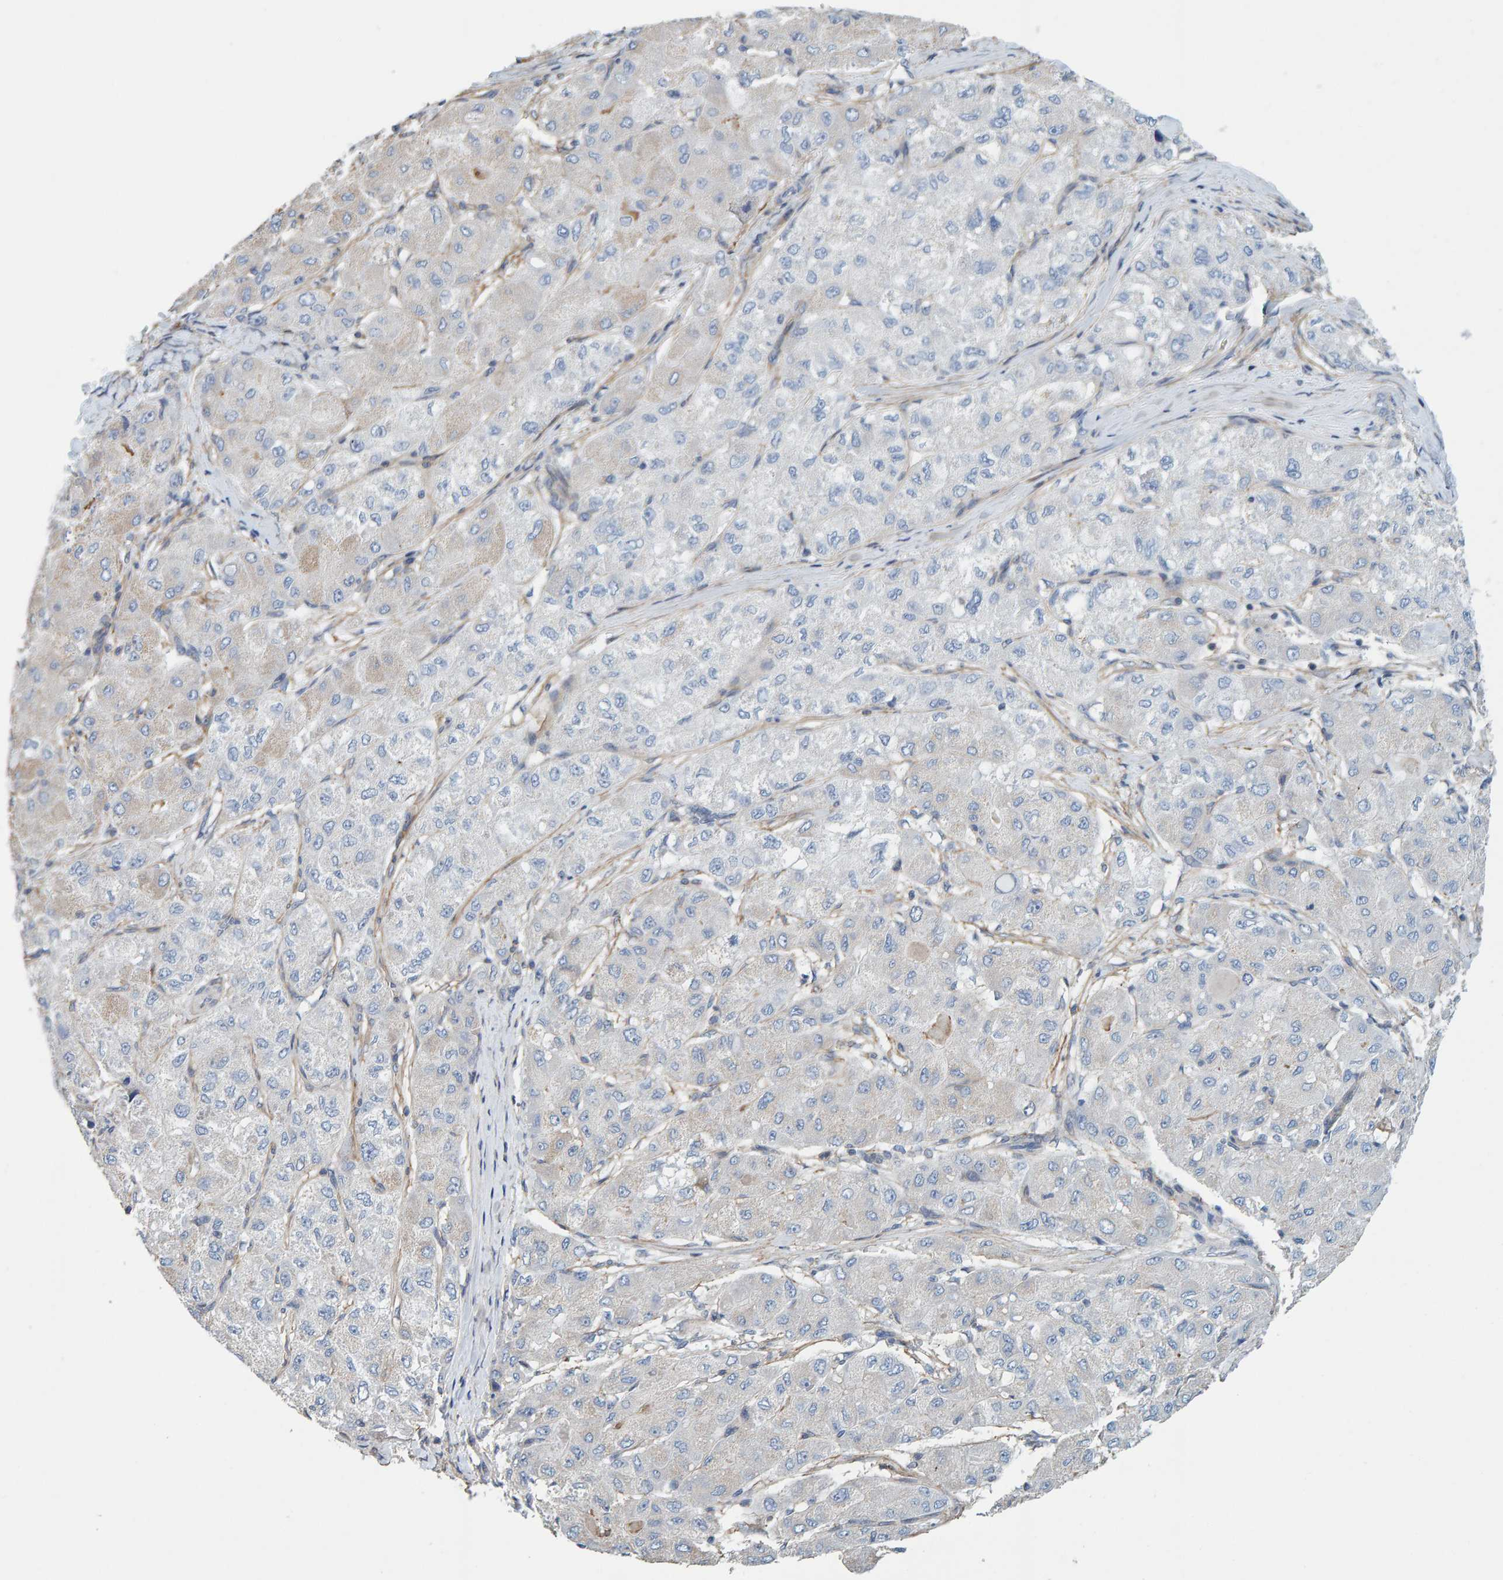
{"staining": {"intensity": "negative", "quantity": "none", "location": "none"}, "tissue": "liver cancer", "cell_type": "Tumor cells", "image_type": "cancer", "snomed": [{"axis": "morphology", "description": "Carcinoma, Hepatocellular, NOS"}, {"axis": "topography", "description": "Liver"}], "caption": "The image exhibits no staining of tumor cells in hepatocellular carcinoma (liver).", "gene": "RGP1", "patient": {"sex": "male", "age": 80}}